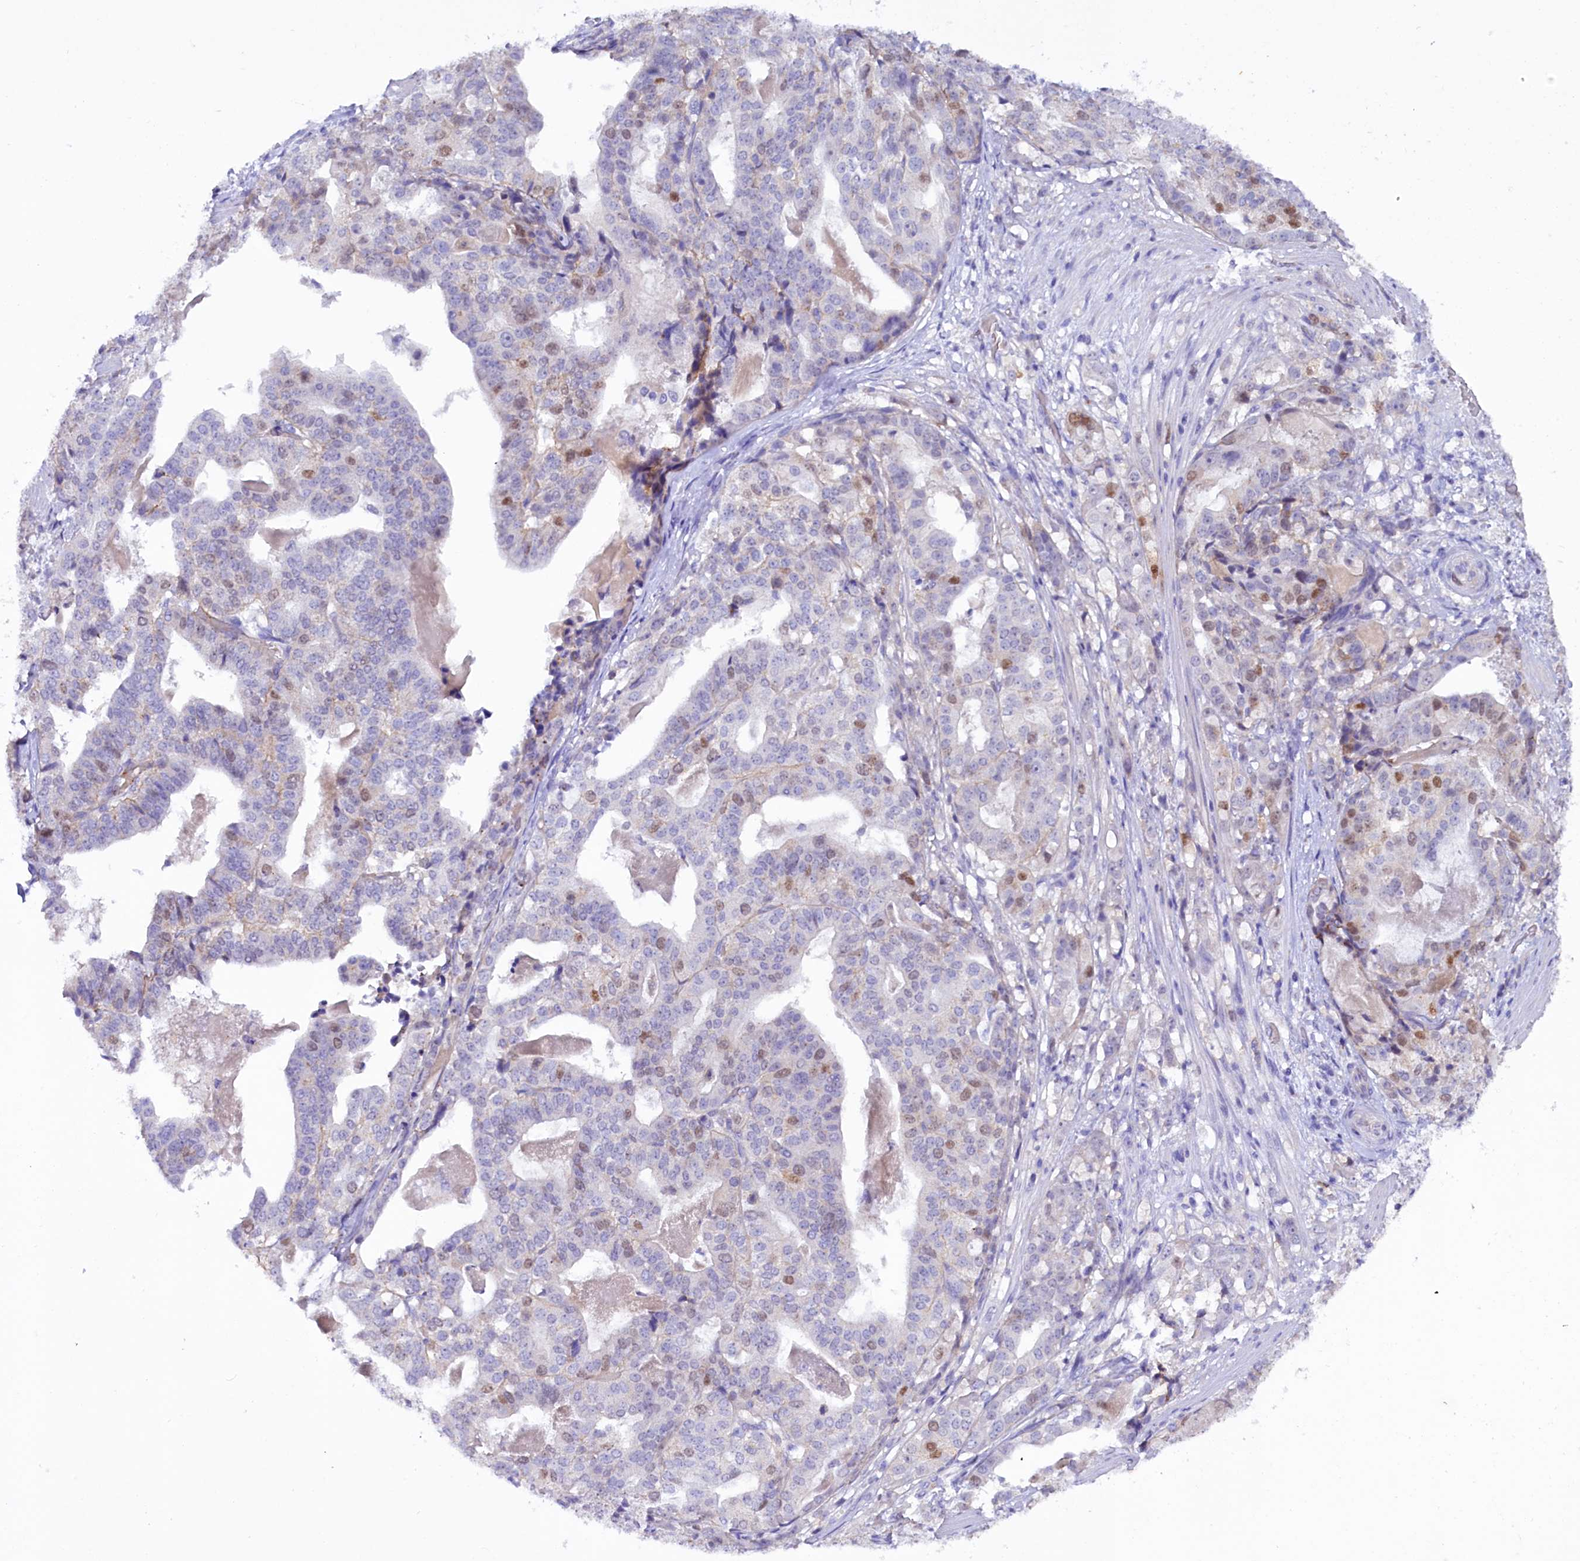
{"staining": {"intensity": "weak", "quantity": "<25%", "location": "nuclear"}, "tissue": "stomach cancer", "cell_type": "Tumor cells", "image_type": "cancer", "snomed": [{"axis": "morphology", "description": "Adenocarcinoma, NOS"}, {"axis": "topography", "description": "Stomach"}], "caption": "This is an immunohistochemistry (IHC) micrograph of adenocarcinoma (stomach). There is no expression in tumor cells.", "gene": "FAM111B", "patient": {"sex": "male", "age": 48}}